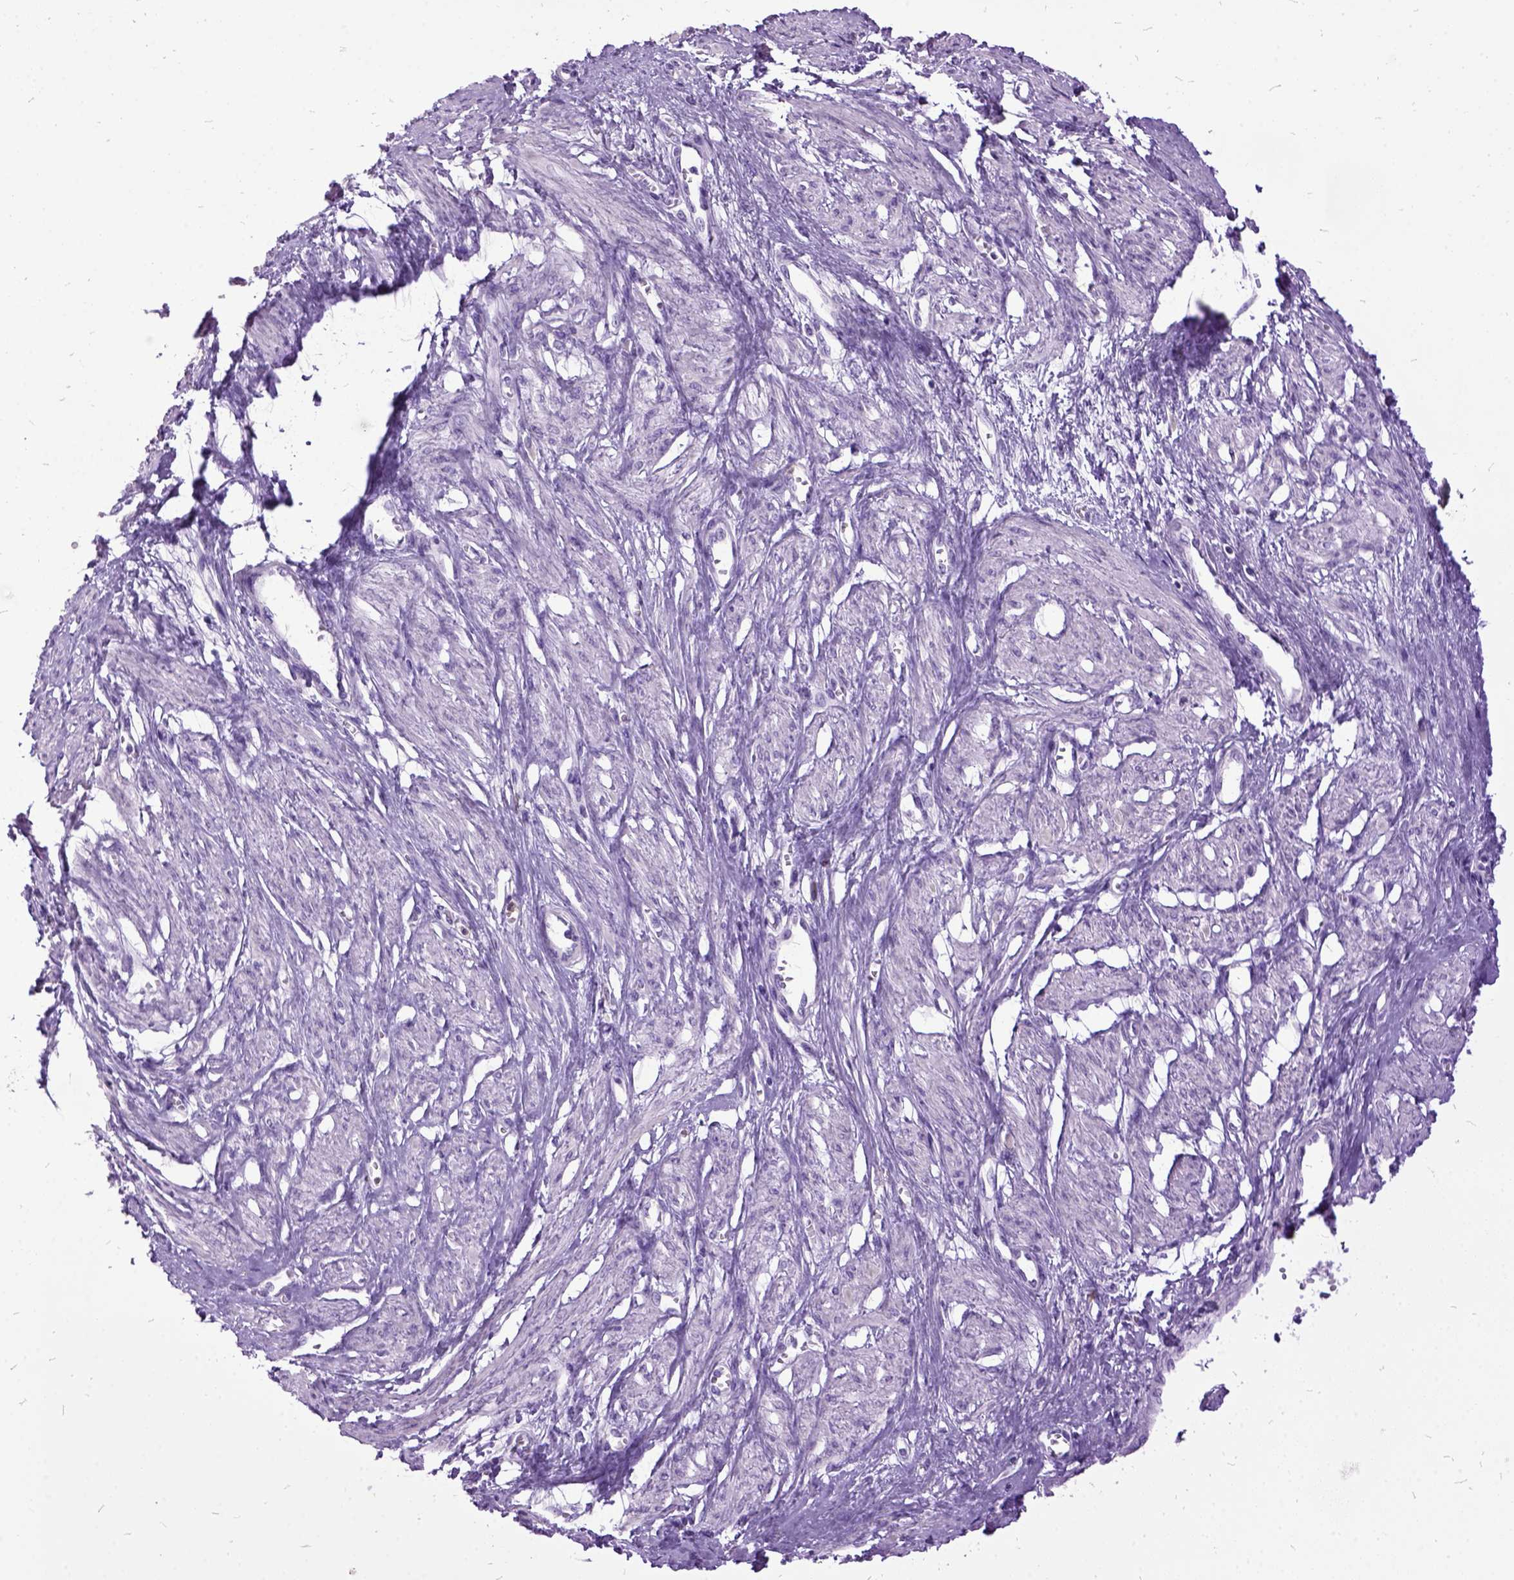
{"staining": {"intensity": "negative", "quantity": "none", "location": "none"}, "tissue": "smooth muscle", "cell_type": "Smooth muscle cells", "image_type": "normal", "snomed": [{"axis": "morphology", "description": "Normal tissue, NOS"}, {"axis": "topography", "description": "Smooth muscle"}, {"axis": "topography", "description": "Uterus"}], "caption": "IHC of benign human smooth muscle demonstrates no staining in smooth muscle cells.", "gene": "MME", "patient": {"sex": "female", "age": 39}}